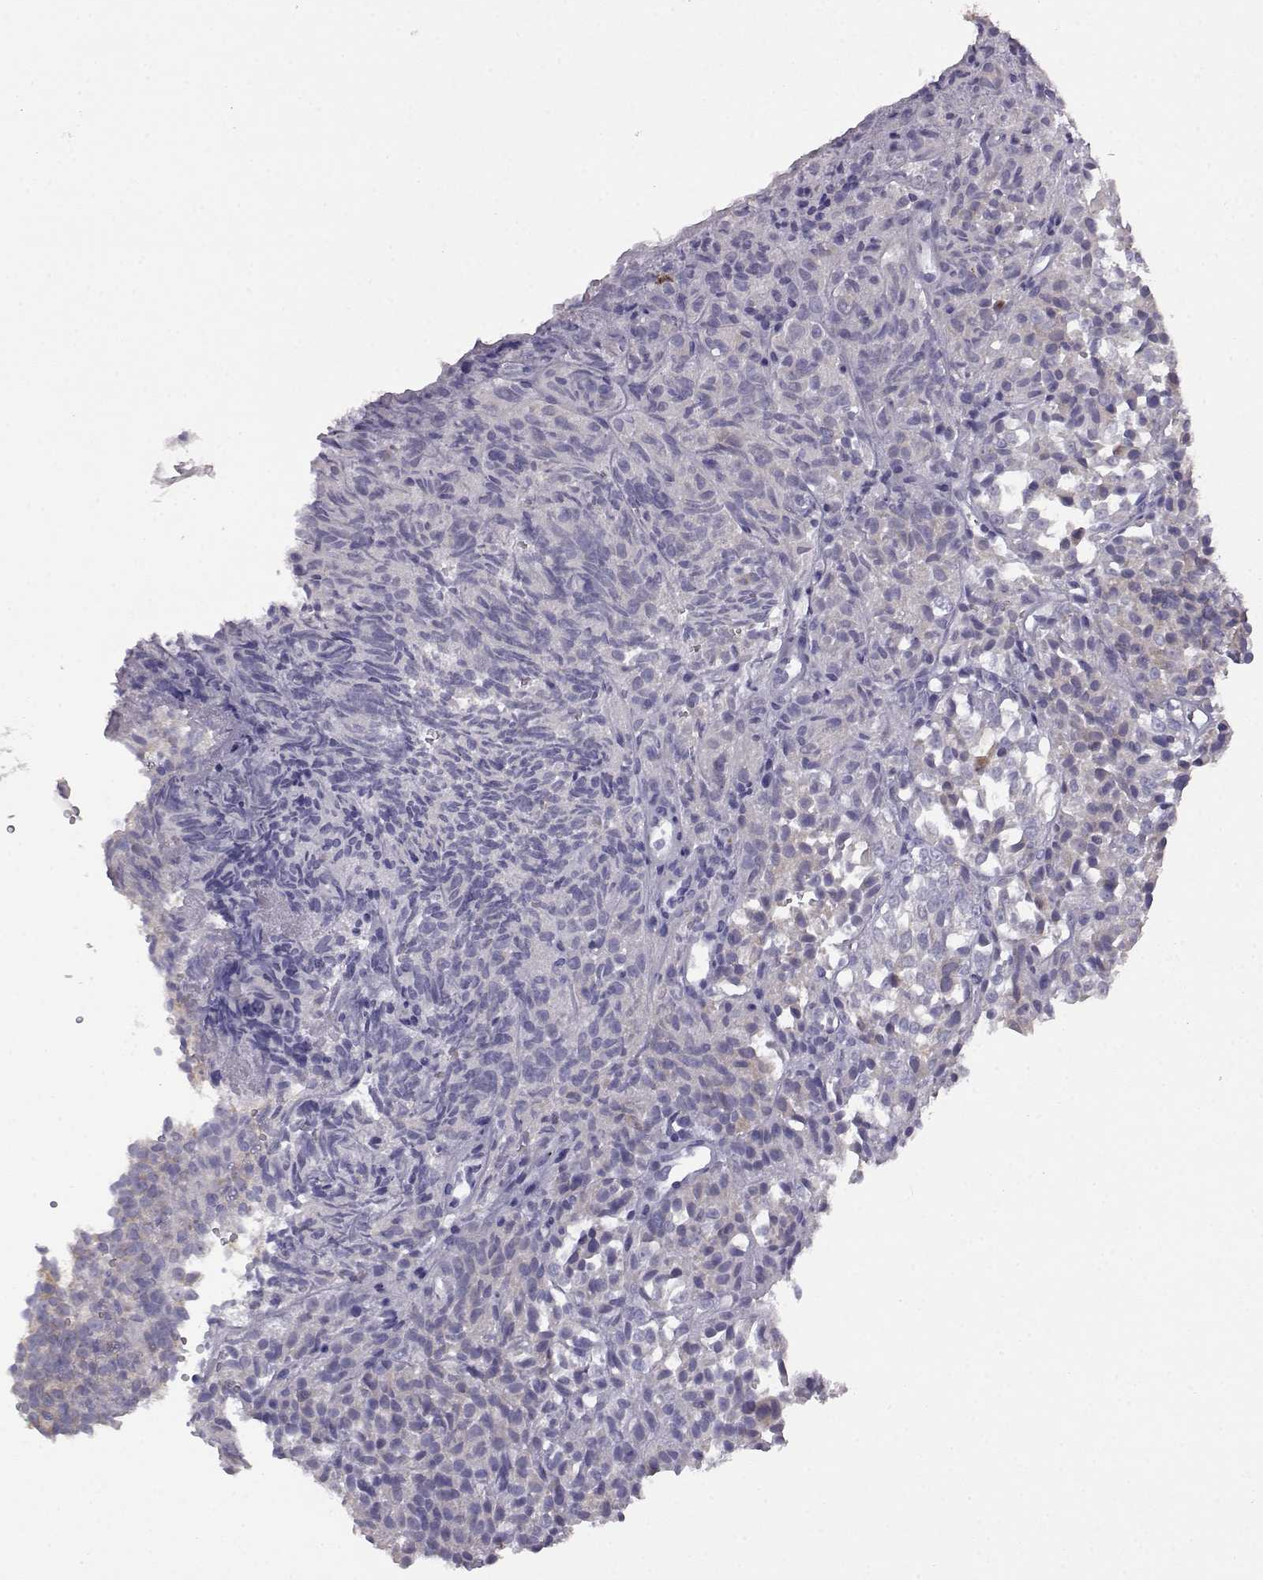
{"staining": {"intensity": "weak", "quantity": "<25%", "location": "cytoplasmic/membranous"}, "tissue": "melanoma", "cell_type": "Tumor cells", "image_type": "cancer", "snomed": [{"axis": "morphology", "description": "Malignant melanoma, Metastatic site"}, {"axis": "topography", "description": "Brain"}], "caption": "This is an immunohistochemistry histopathology image of malignant melanoma (metastatic site). There is no positivity in tumor cells.", "gene": "VGF", "patient": {"sex": "female", "age": 56}}